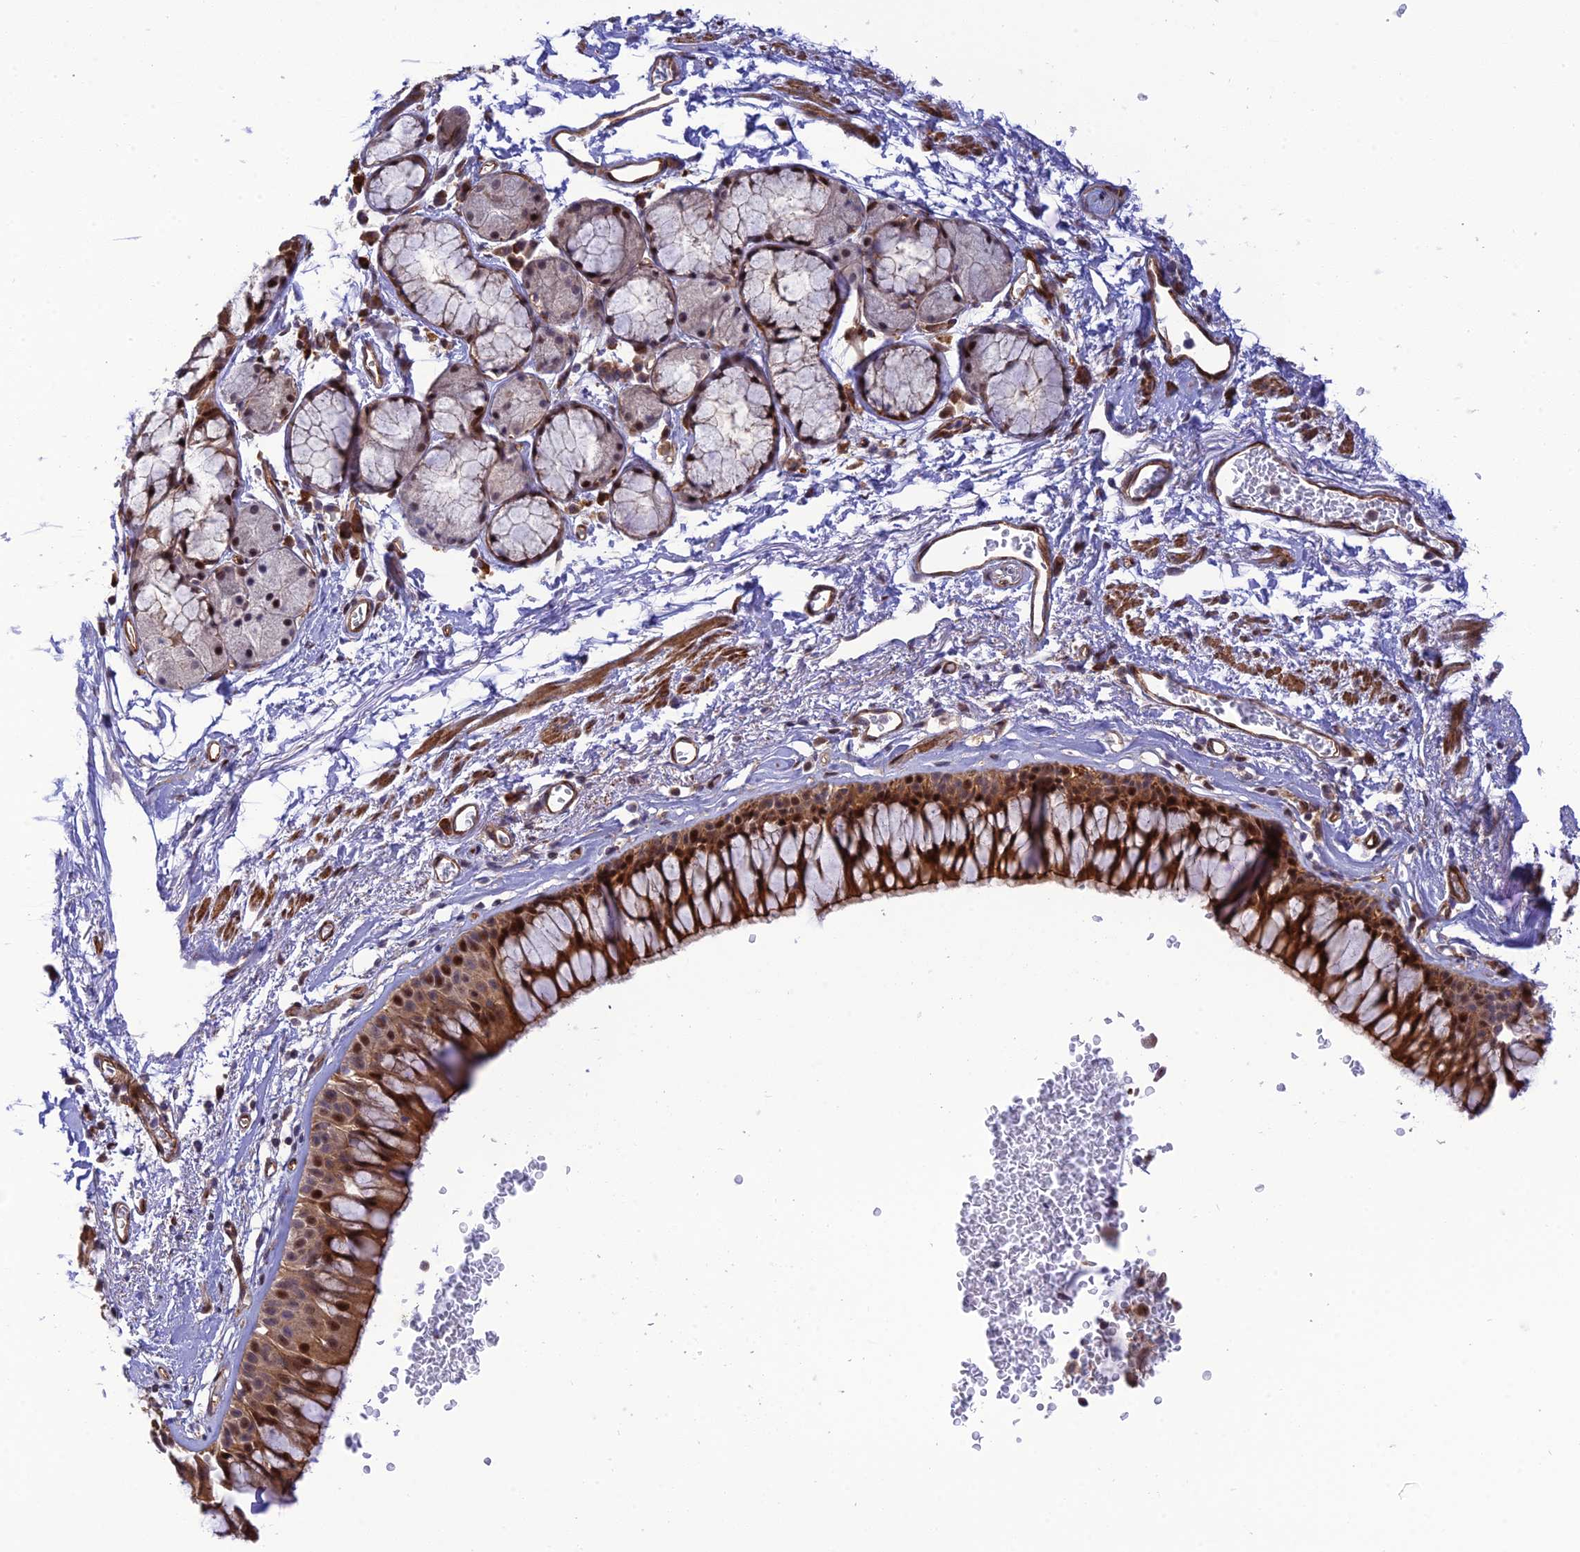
{"staining": {"intensity": "strong", "quantity": ">75%", "location": "cytoplasmic/membranous,nuclear"}, "tissue": "bronchus", "cell_type": "Respiratory epithelial cells", "image_type": "normal", "snomed": [{"axis": "morphology", "description": "Normal tissue, NOS"}, {"axis": "morphology", "description": "Inflammation, NOS"}, {"axis": "topography", "description": "Cartilage tissue"}, {"axis": "topography", "description": "Bronchus"}, {"axis": "topography", "description": "Lung"}], "caption": "DAB immunohistochemical staining of normal bronchus displays strong cytoplasmic/membranous,nuclear protein positivity in about >75% of respiratory epithelial cells. (IHC, brightfield microscopy, high magnification).", "gene": "ZNF584", "patient": {"sex": "female", "age": 64}}